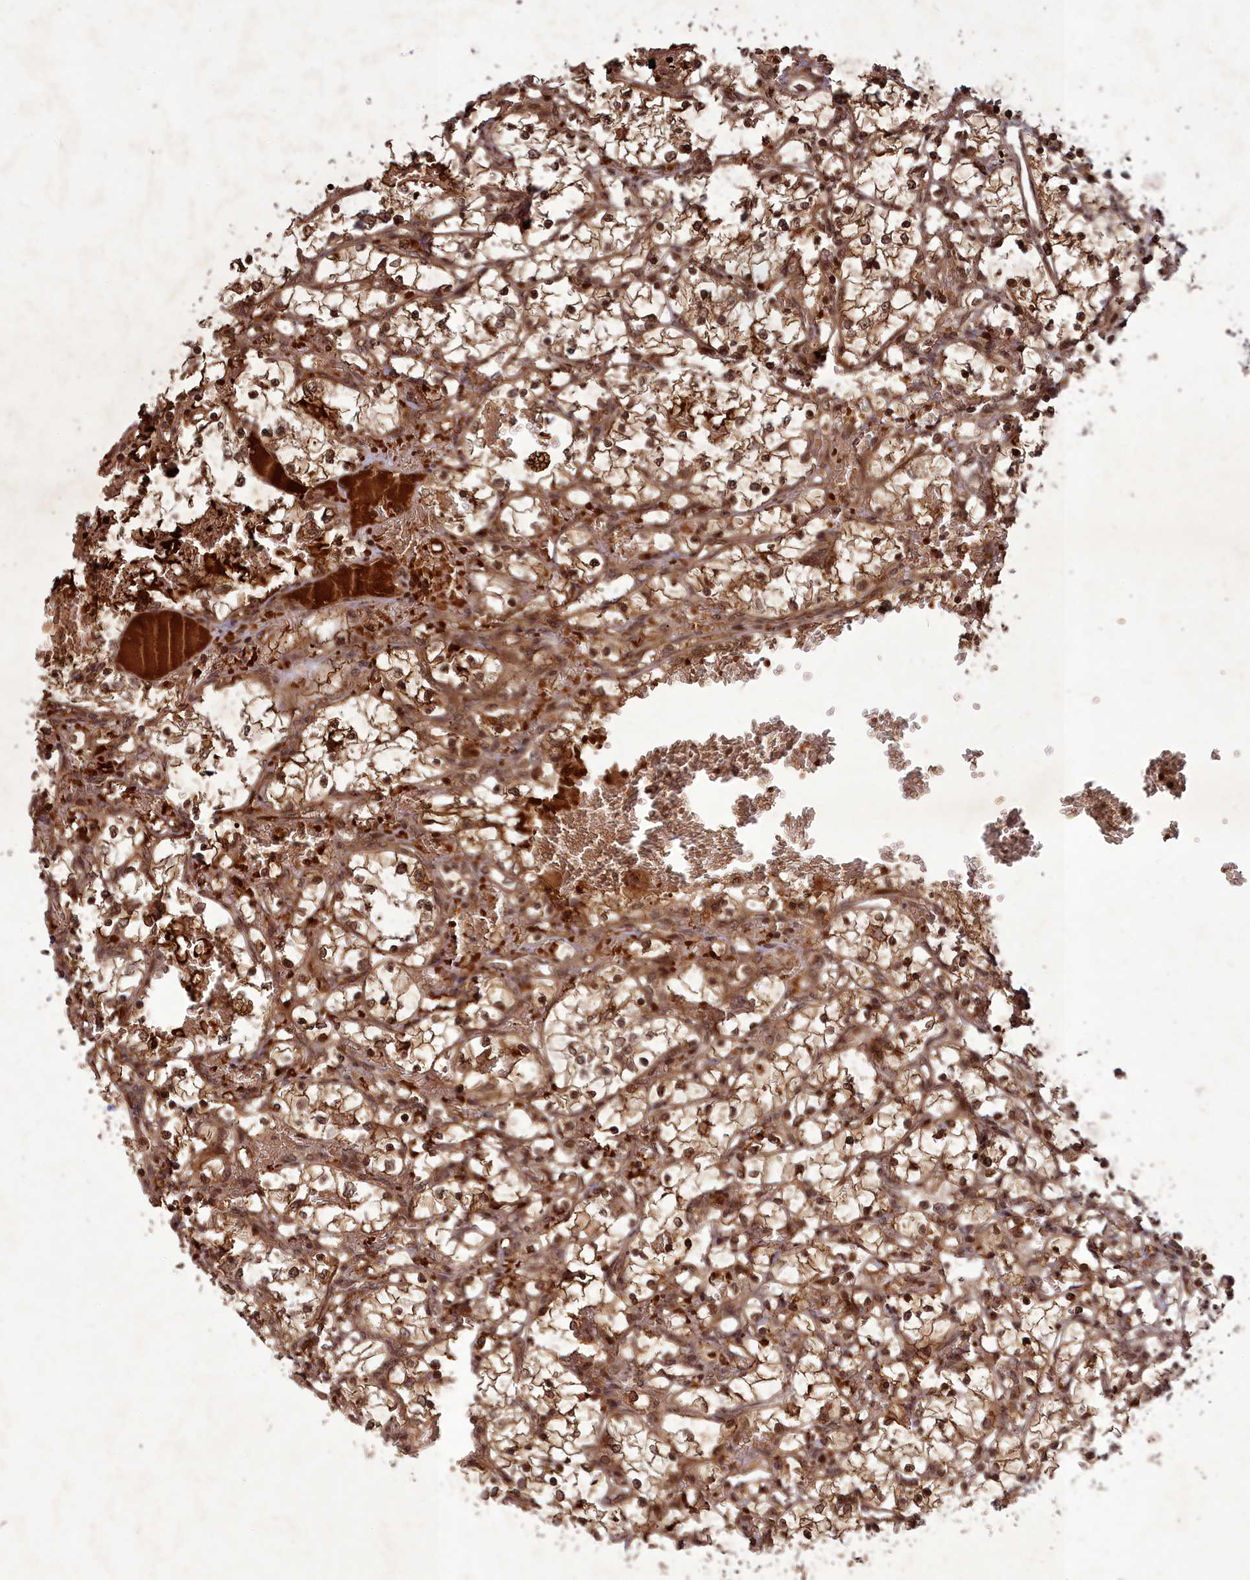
{"staining": {"intensity": "moderate", "quantity": ">75%", "location": "cytoplasmic/membranous,nuclear"}, "tissue": "renal cancer", "cell_type": "Tumor cells", "image_type": "cancer", "snomed": [{"axis": "morphology", "description": "Adenocarcinoma, NOS"}, {"axis": "topography", "description": "Kidney"}], "caption": "Brown immunohistochemical staining in adenocarcinoma (renal) exhibits moderate cytoplasmic/membranous and nuclear expression in about >75% of tumor cells.", "gene": "SRMS", "patient": {"sex": "female", "age": 69}}